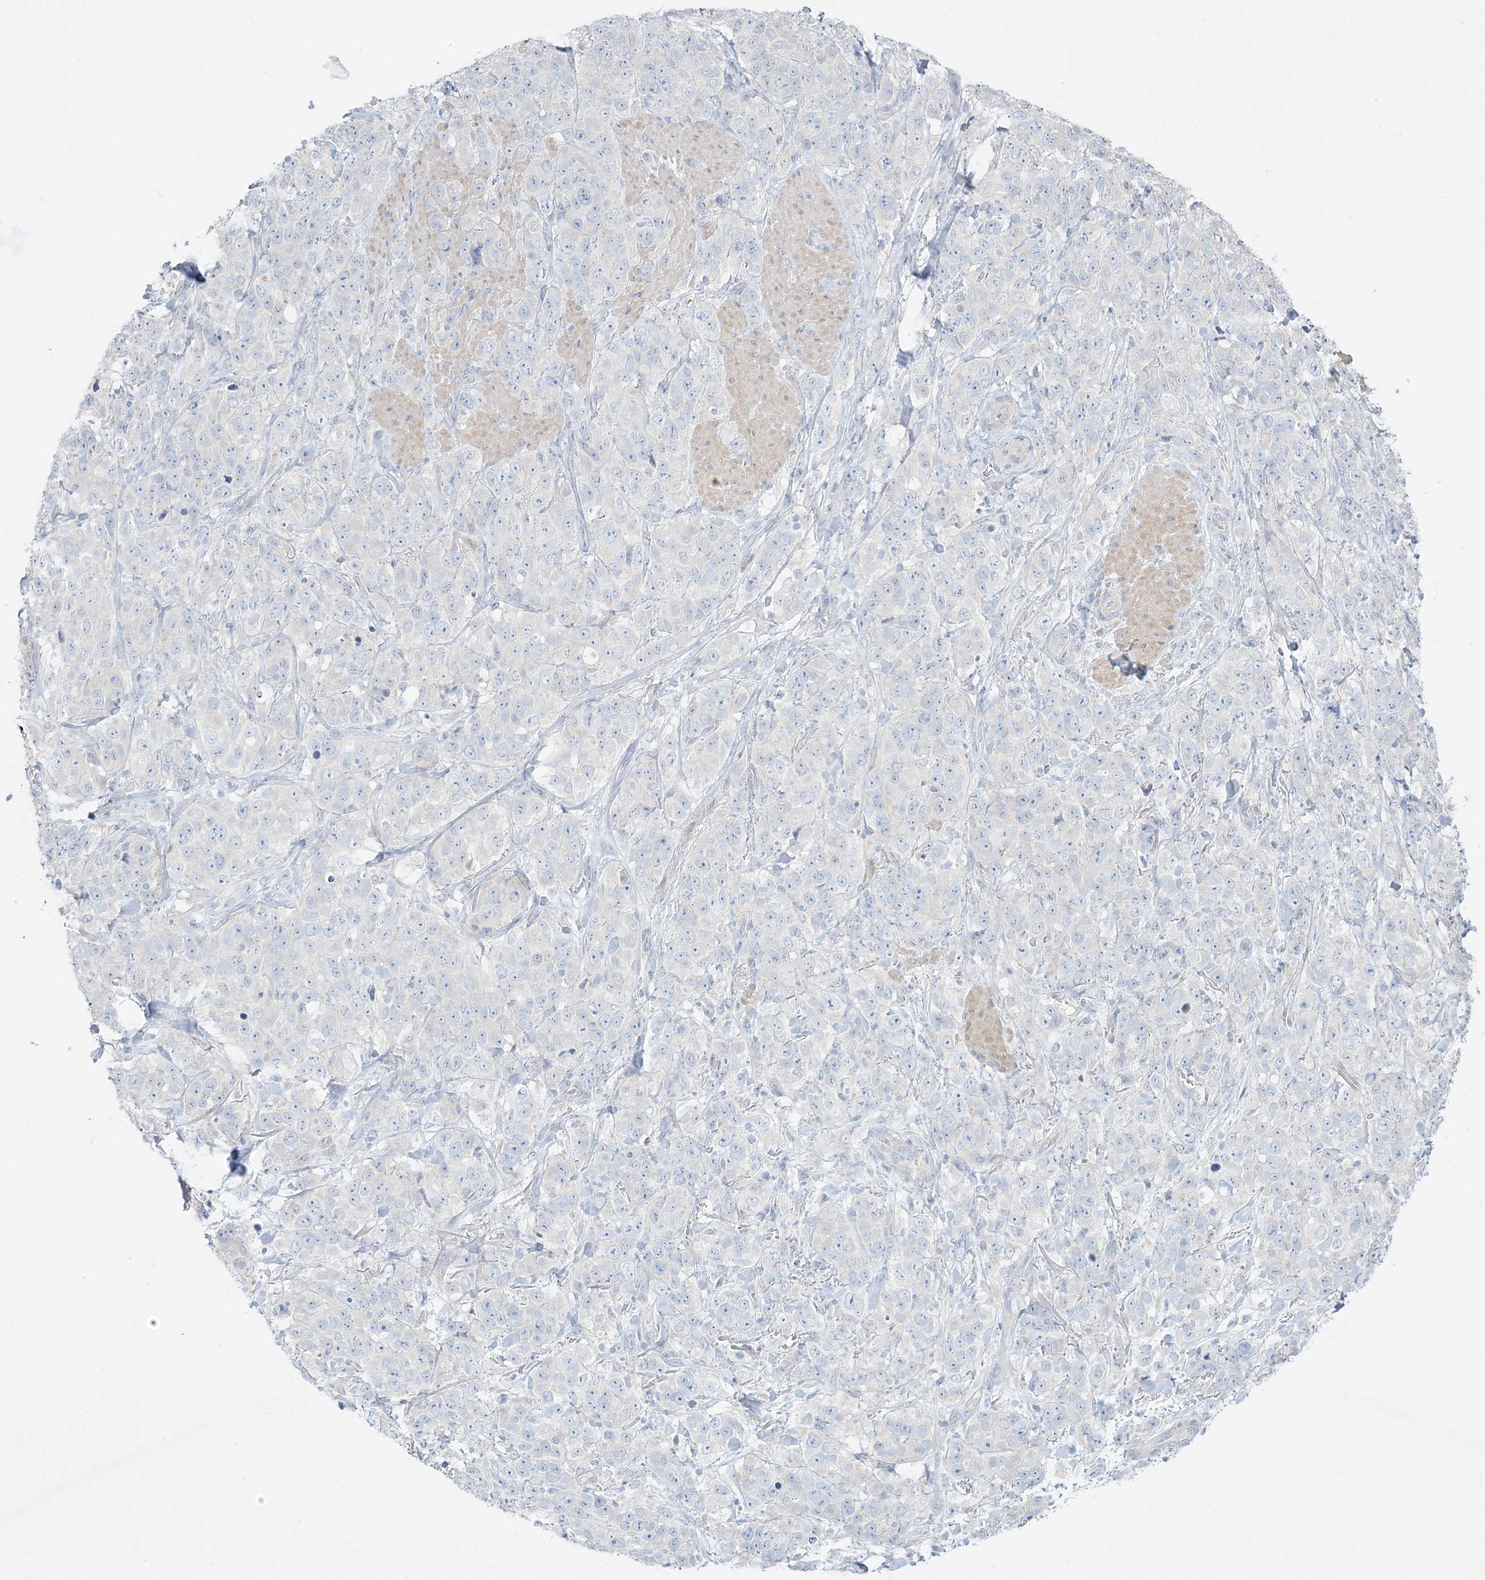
{"staining": {"intensity": "negative", "quantity": "none", "location": "none"}, "tissue": "stomach cancer", "cell_type": "Tumor cells", "image_type": "cancer", "snomed": [{"axis": "morphology", "description": "Adenocarcinoma, NOS"}, {"axis": "topography", "description": "Stomach"}], "caption": "Immunohistochemical staining of stomach cancer reveals no significant positivity in tumor cells.", "gene": "FAM184A", "patient": {"sex": "male", "age": 48}}